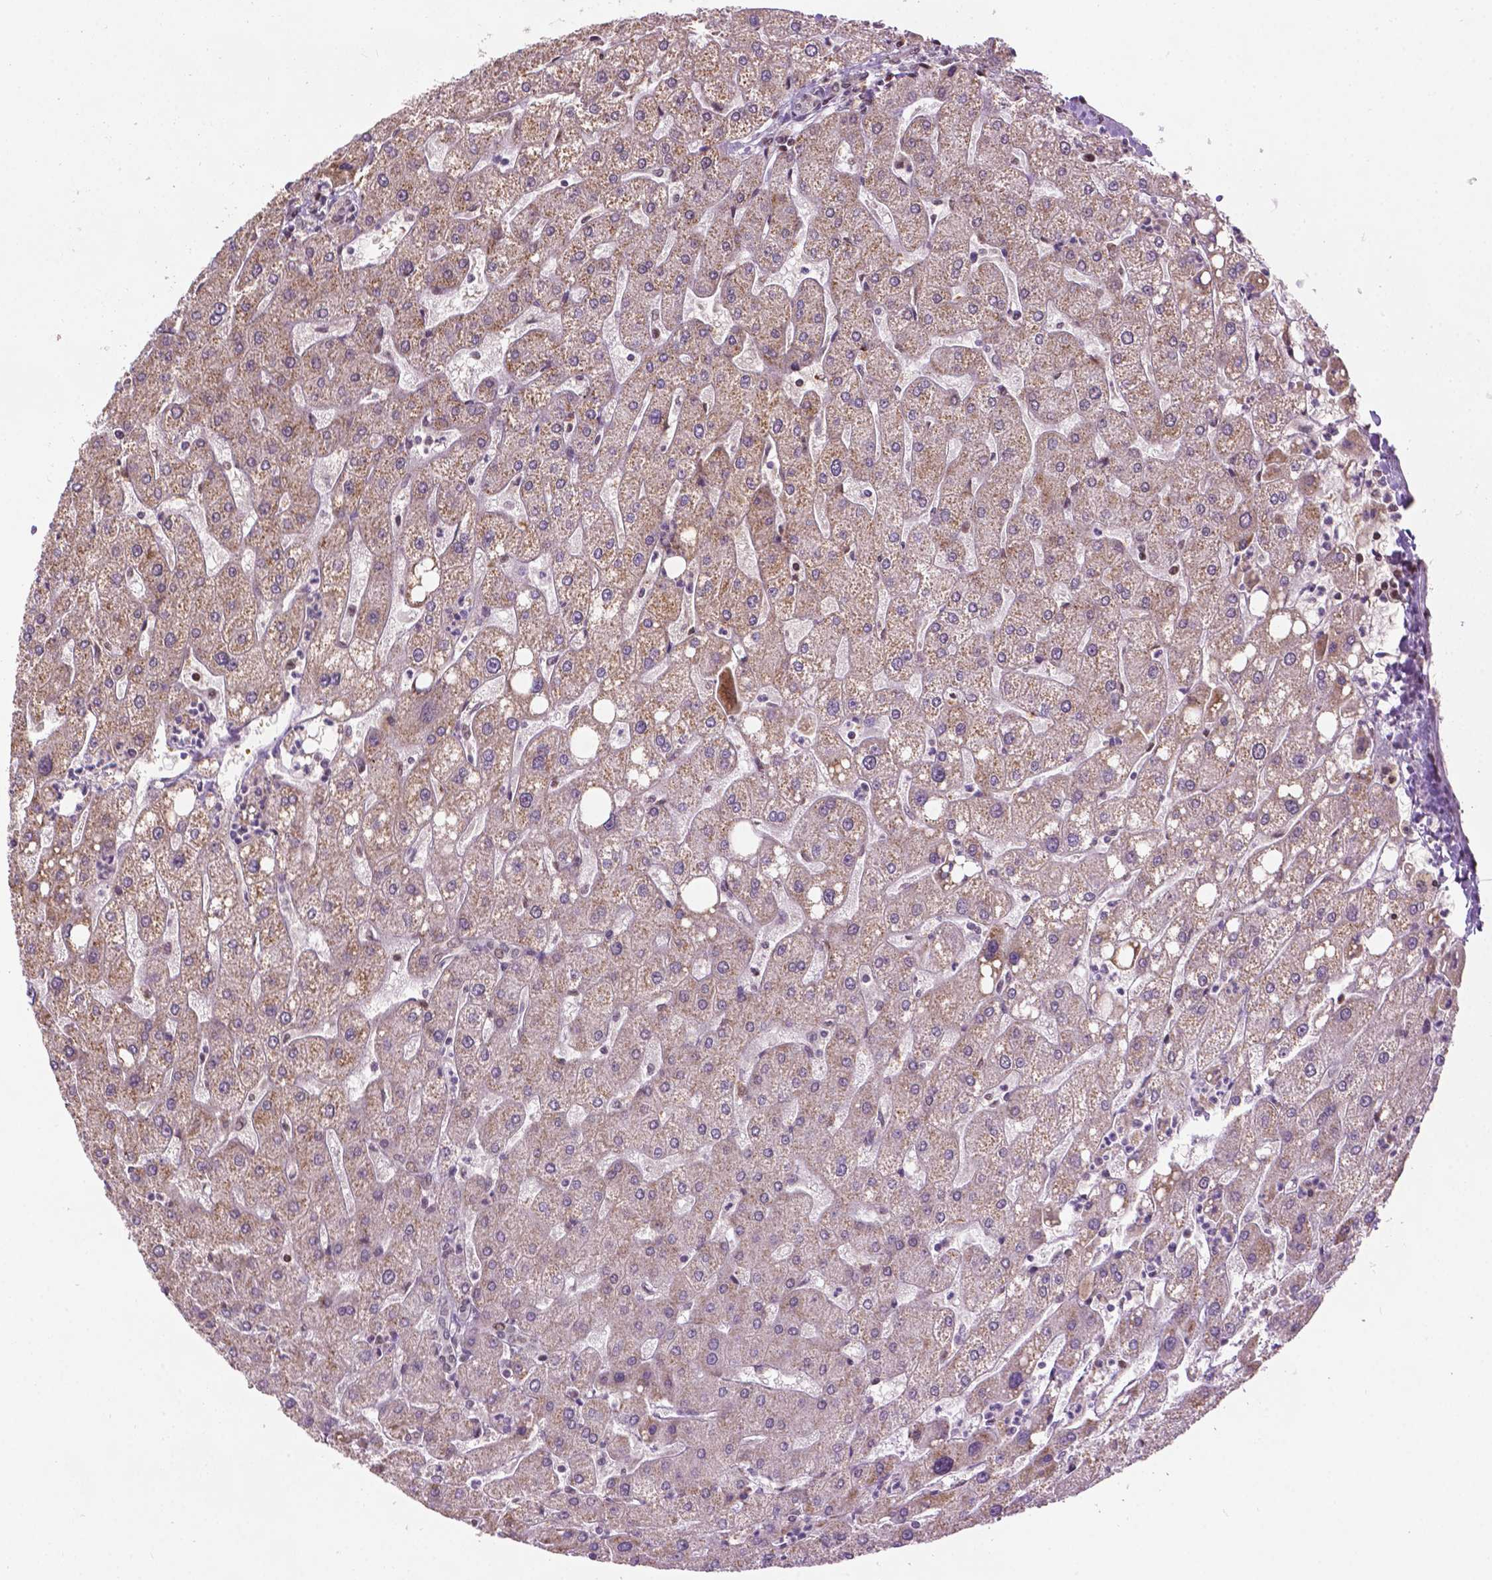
{"staining": {"intensity": "weak", "quantity": "<25%", "location": "cytoplasmic/membranous"}, "tissue": "liver", "cell_type": "Cholangiocytes", "image_type": "normal", "snomed": [{"axis": "morphology", "description": "Normal tissue, NOS"}, {"axis": "topography", "description": "Liver"}], "caption": "Immunohistochemistry image of normal liver stained for a protein (brown), which reveals no staining in cholangiocytes. (Stains: DAB immunohistochemistry (IHC) with hematoxylin counter stain, Microscopy: brightfield microscopy at high magnification).", "gene": "ZNF41", "patient": {"sex": "male", "age": 67}}